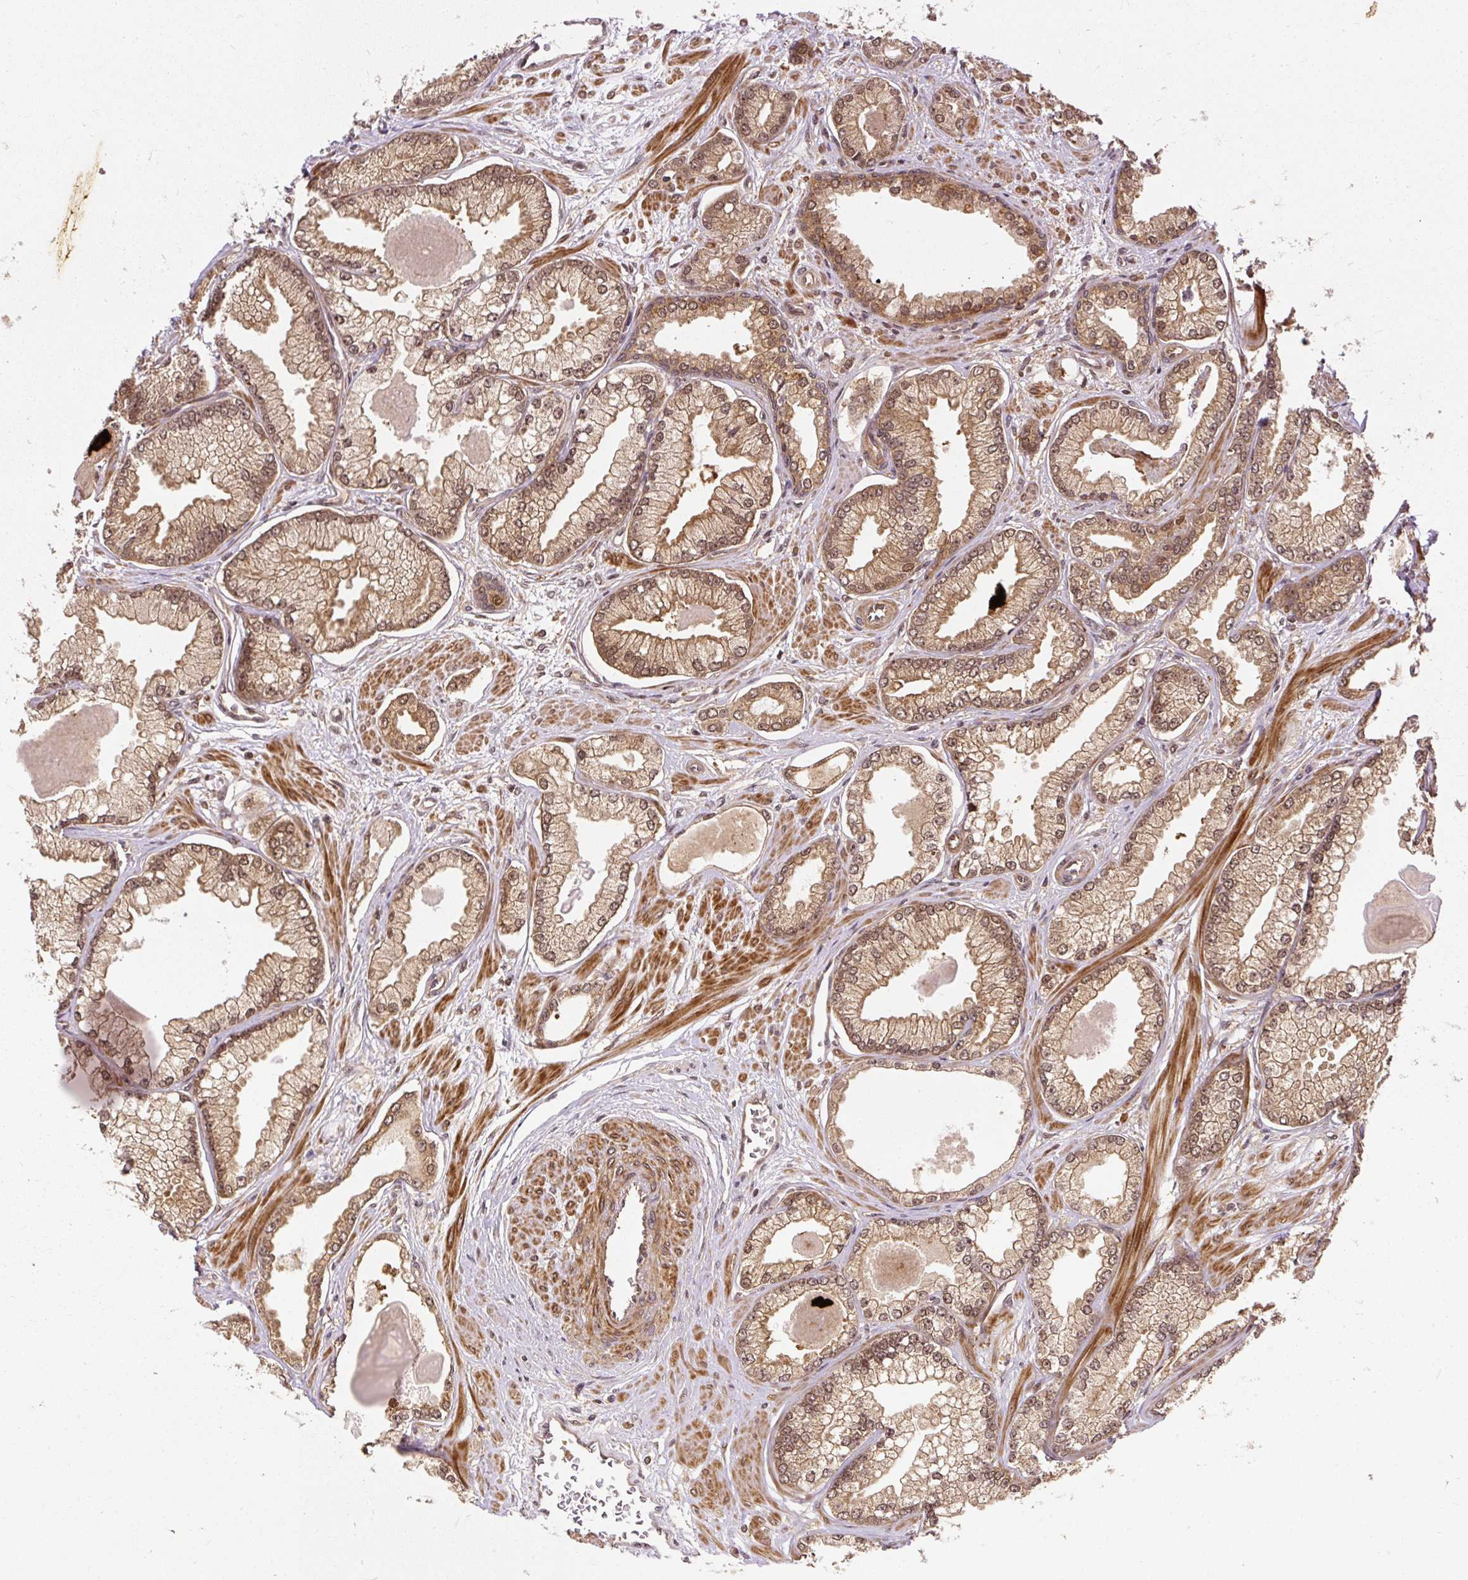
{"staining": {"intensity": "moderate", "quantity": ">75%", "location": "cytoplasmic/membranous,nuclear"}, "tissue": "prostate cancer", "cell_type": "Tumor cells", "image_type": "cancer", "snomed": [{"axis": "morphology", "description": "Adenocarcinoma, Low grade"}, {"axis": "topography", "description": "Prostate"}], "caption": "Immunohistochemical staining of adenocarcinoma (low-grade) (prostate) reveals medium levels of moderate cytoplasmic/membranous and nuclear expression in approximately >75% of tumor cells.", "gene": "PSMD1", "patient": {"sex": "male", "age": 64}}